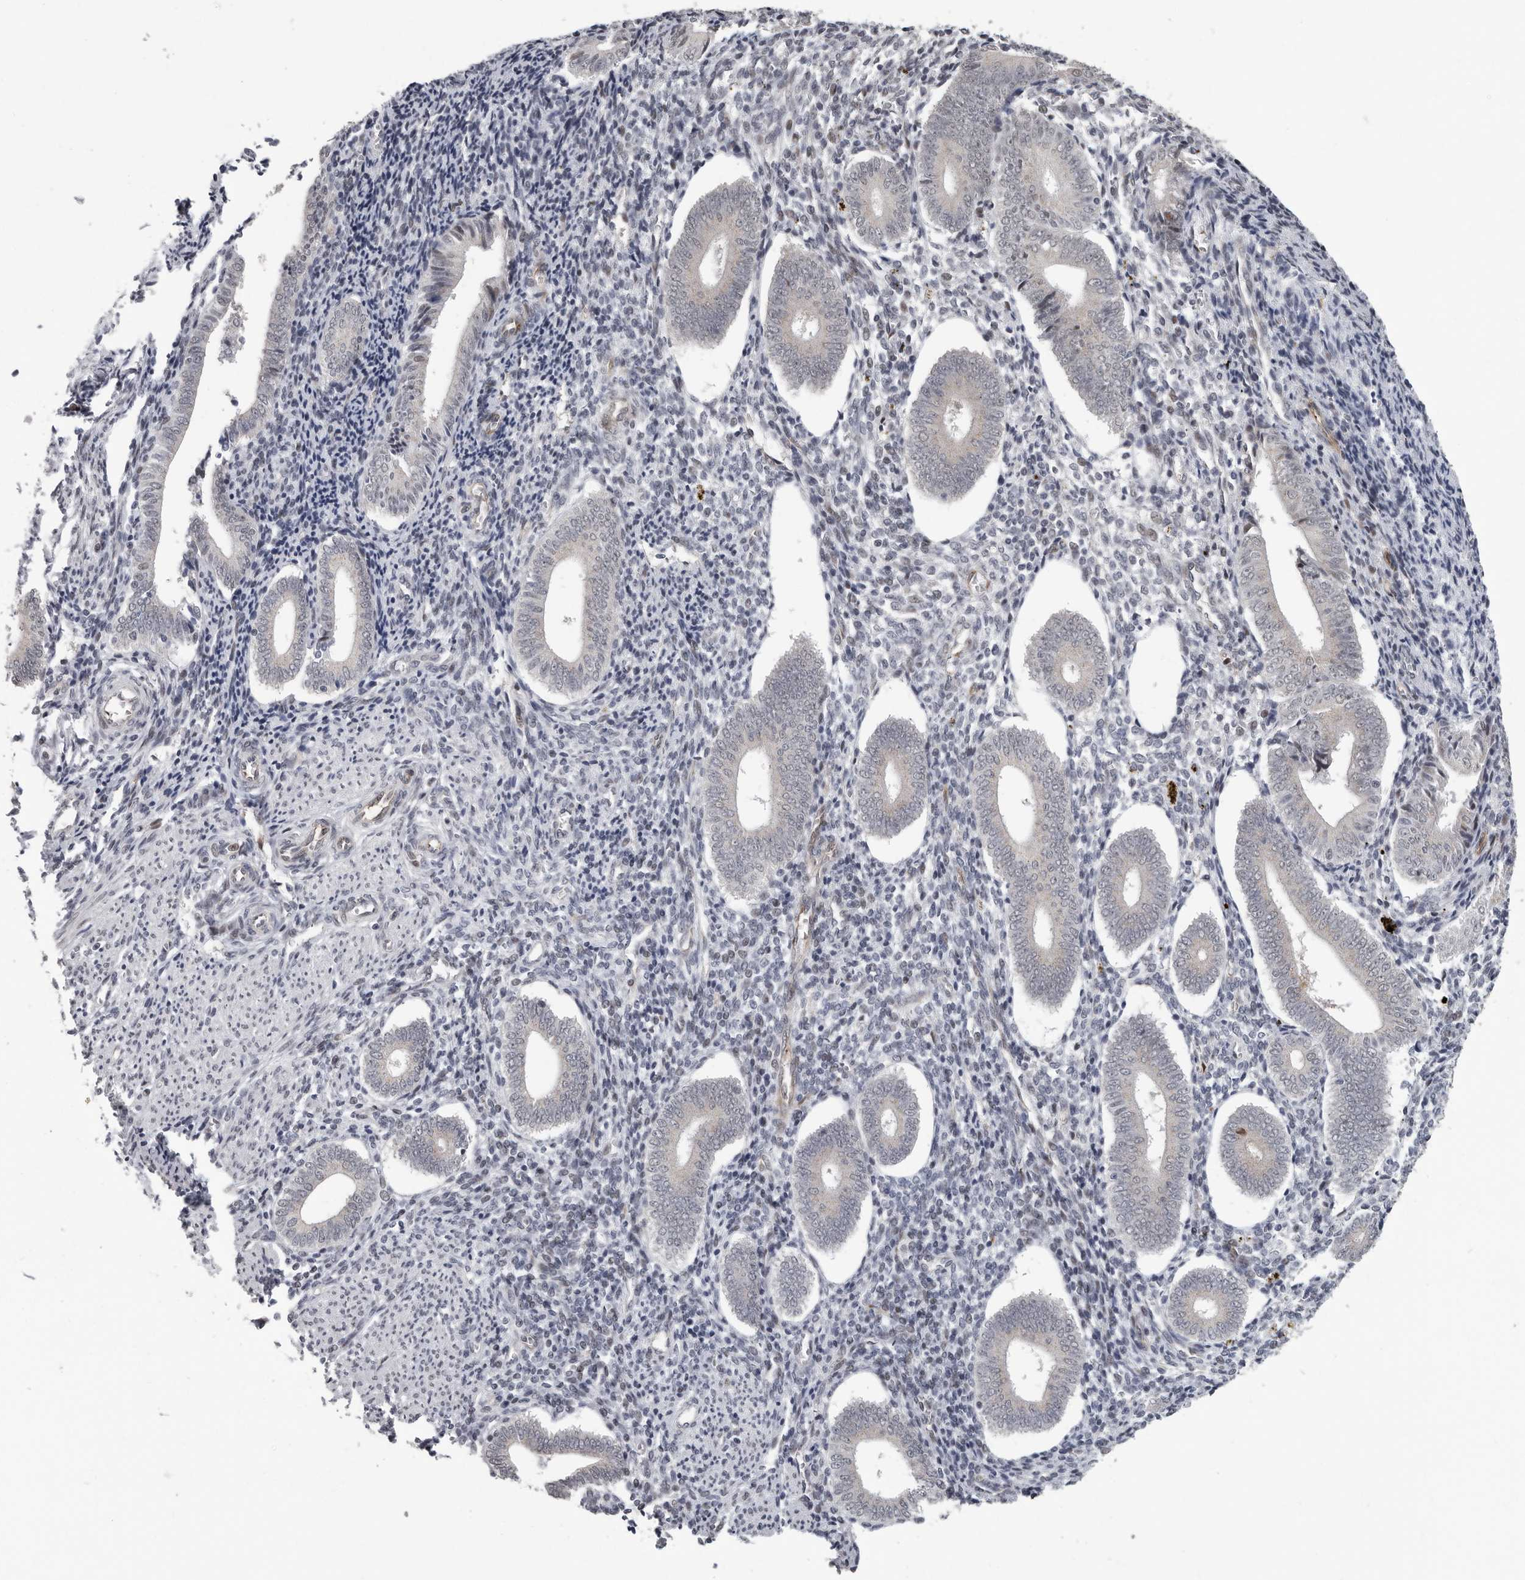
{"staining": {"intensity": "negative", "quantity": "none", "location": "none"}, "tissue": "endometrium", "cell_type": "Cells in endometrial stroma", "image_type": "normal", "snomed": [{"axis": "morphology", "description": "Normal tissue, NOS"}, {"axis": "topography", "description": "Uterus"}, {"axis": "topography", "description": "Endometrium"}], "caption": "IHC image of unremarkable endometrium: endometrium stained with DAB shows no significant protein expression in cells in endometrial stroma.", "gene": "RALGPS2", "patient": {"sex": "female", "age": 33}}